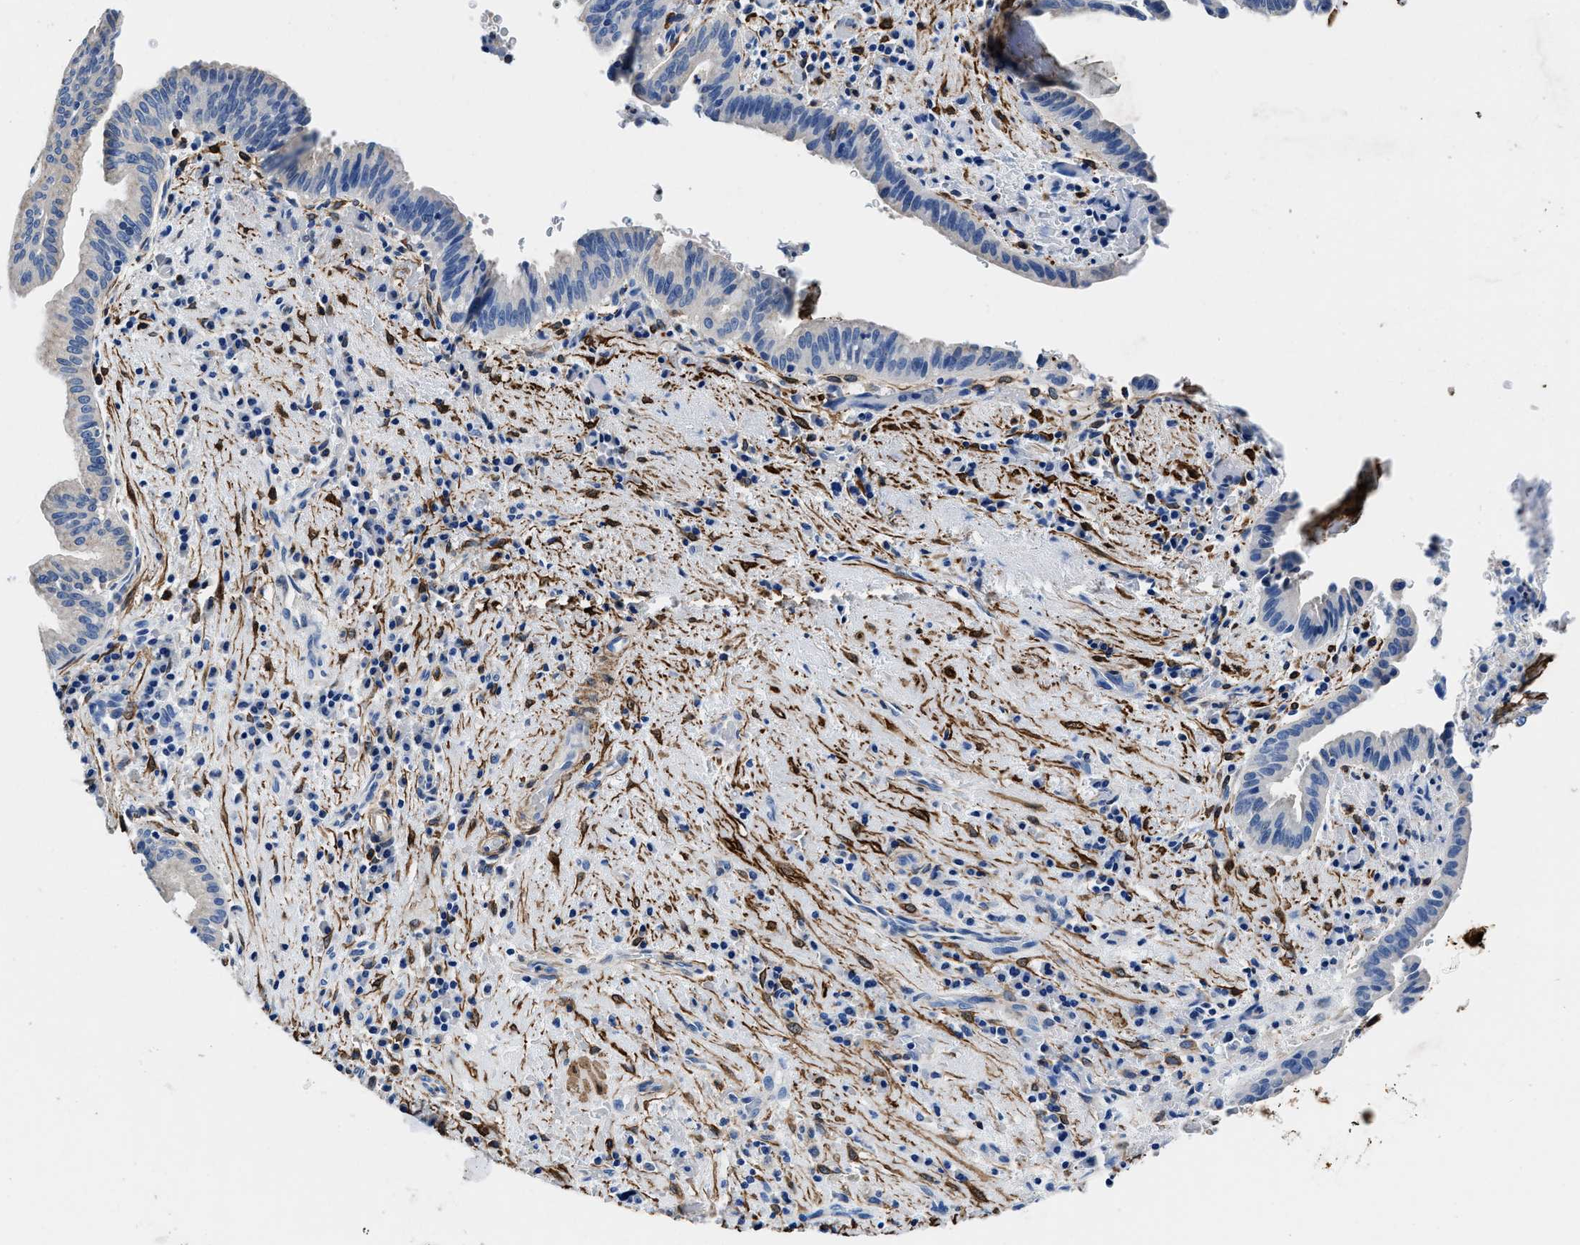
{"staining": {"intensity": "weak", "quantity": "<25%", "location": "cytoplasmic/membranous"}, "tissue": "liver cancer", "cell_type": "Tumor cells", "image_type": "cancer", "snomed": [{"axis": "morphology", "description": "Cholangiocarcinoma"}, {"axis": "topography", "description": "Liver"}], "caption": "IHC of liver cancer (cholangiocarcinoma) shows no expression in tumor cells.", "gene": "TEX261", "patient": {"sex": "female", "age": 38}}